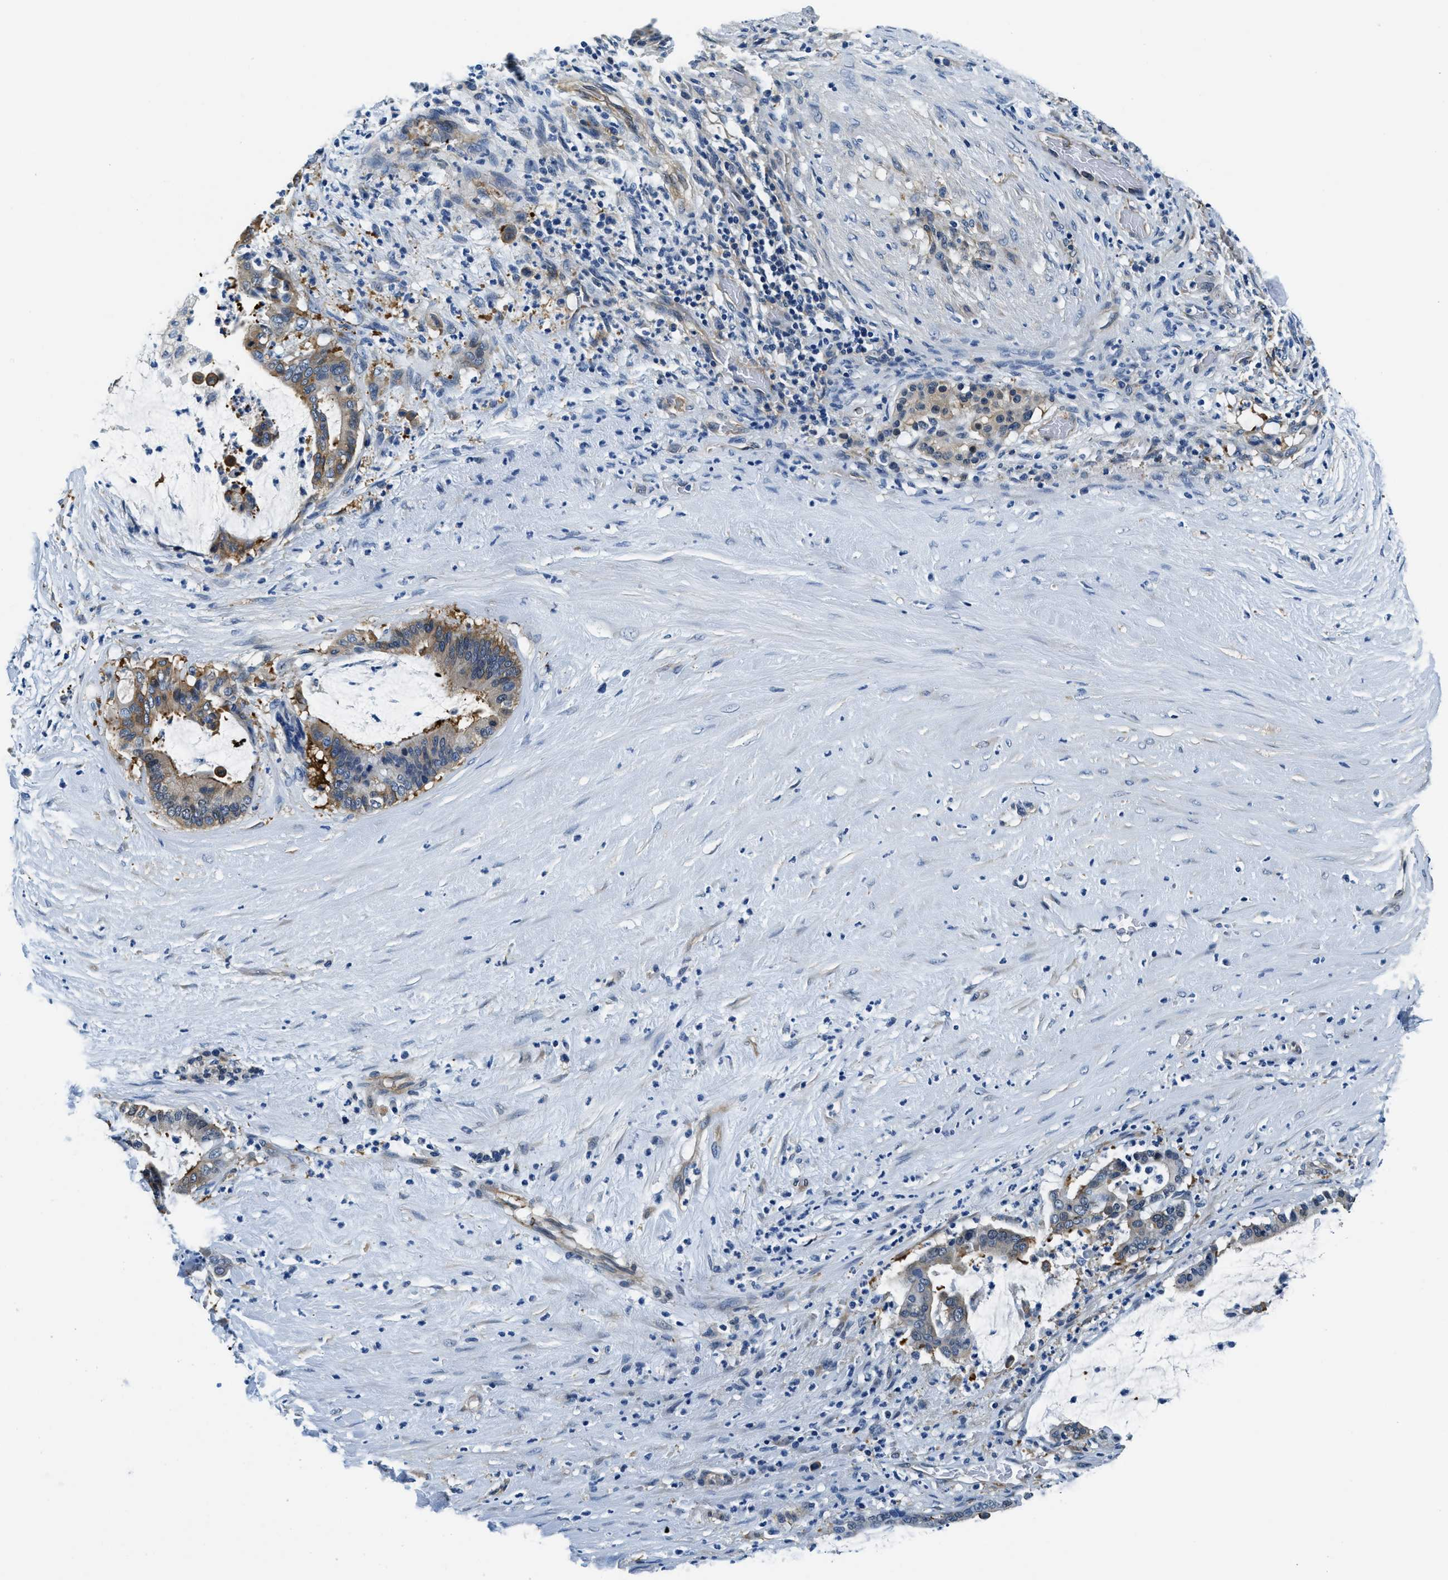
{"staining": {"intensity": "moderate", "quantity": "25%-75%", "location": "cytoplasmic/membranous"}, "tissue": "pancreatic cancer", "cell_type": "Tumor cells", "image_type": "cancer", "snomed": [{"axis": "morphology", "description": "Adenocarcinoma, NOS"}, {"axis": "topography", "description": "Pancreas"}], "caption": "Immunohistochemistry staining of pancreatic adenocarcinoma, which demonstrates medium levels of moderate cytoplasmic/membranous expression in approximately 25%-75% of tumor cells indicating moderate cytoplasmic/membranous protein positivity. The staining was performed using DAB (3,3'-diaminobenzidine) (brown) for protein detection and nuclei were counterstained in hematoxylin (blue).", "gene": "TWF1", "patient": {"sex": "male", "age": 41}}